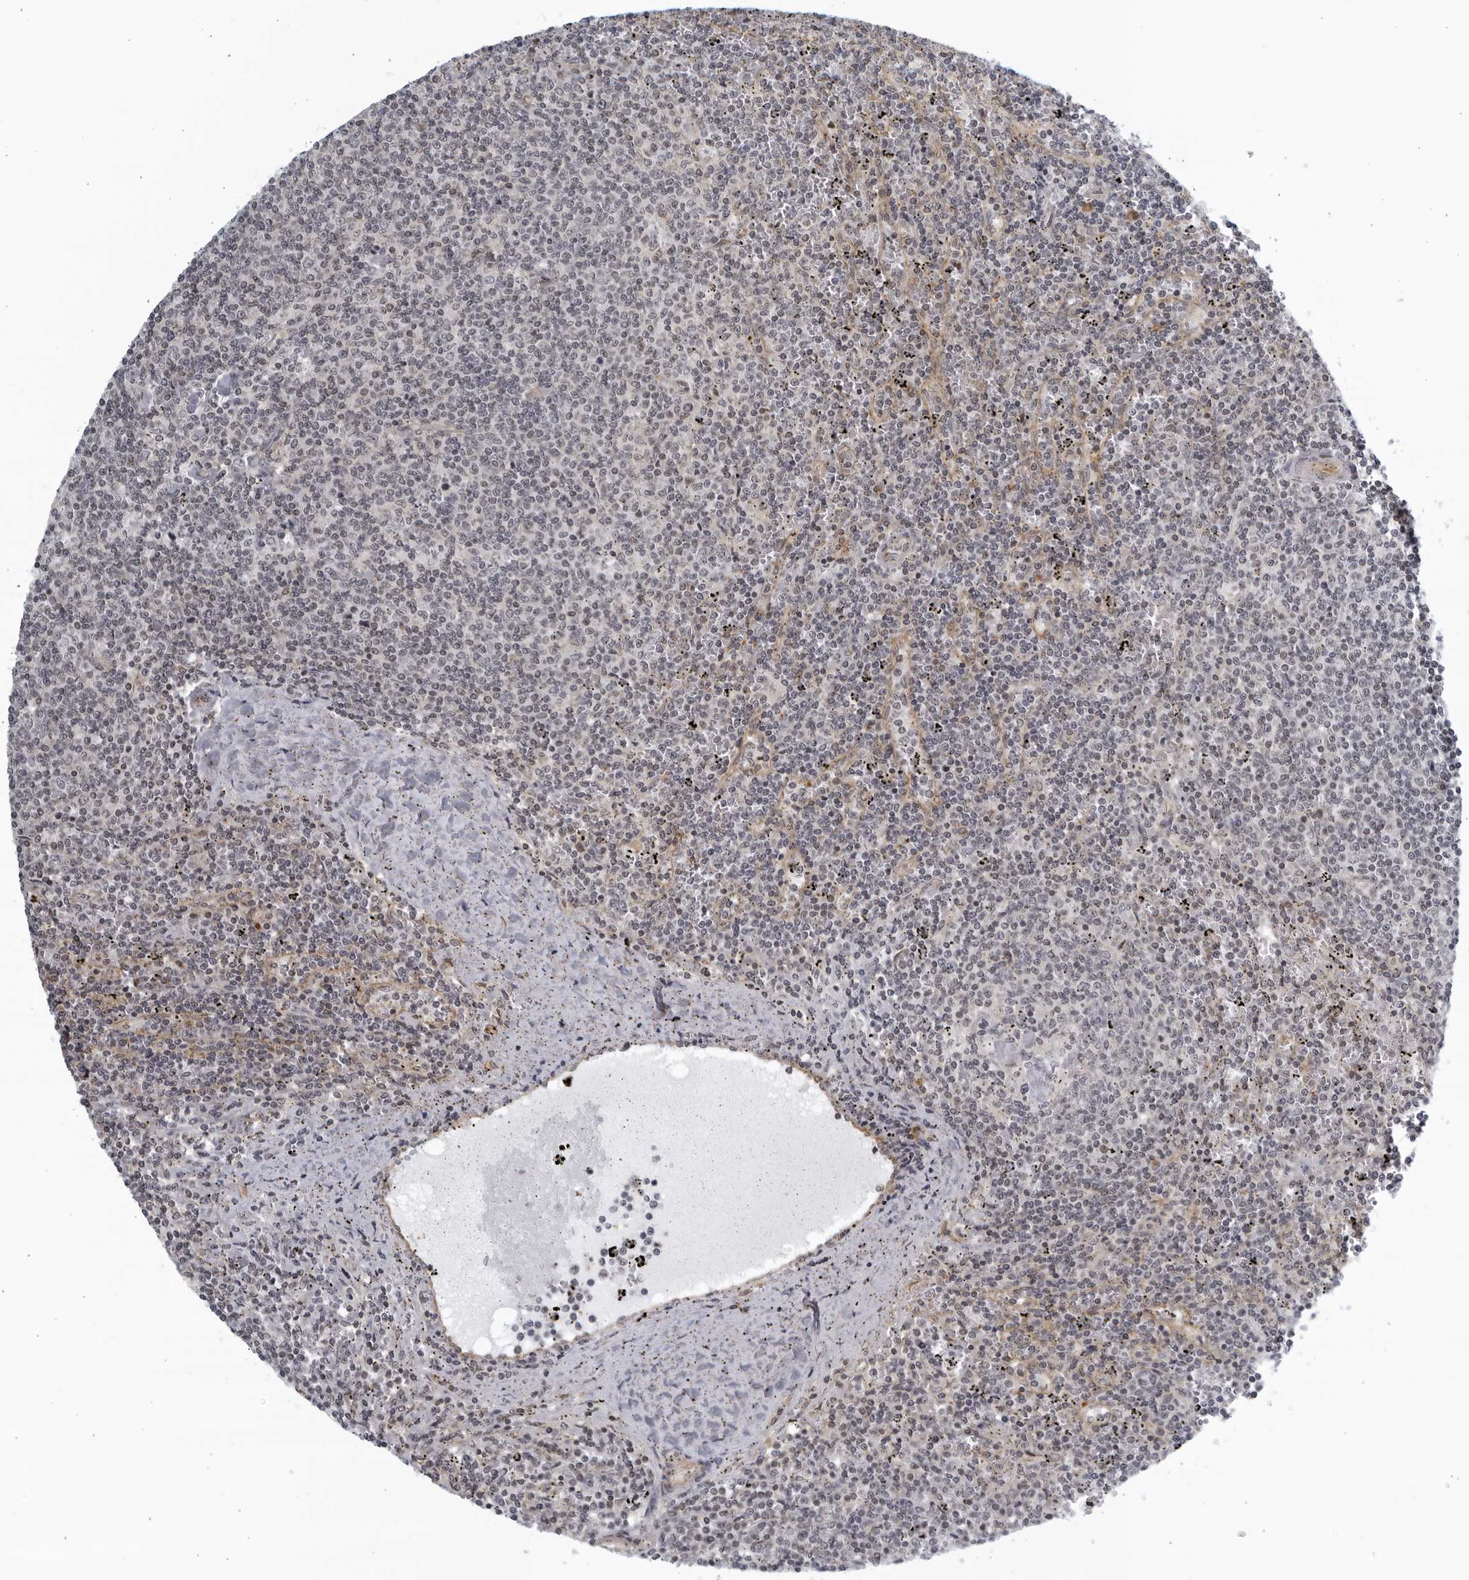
{"staining": {"intensity": "negative", "quantity": "none", "location": "none"}, "tissue": "lymphoma", "cell_type": "Tumor cells", "image_type": "cancer", "snomed": [{"axis": "morphology", "description": "Malignant lymphoma, non-Hodgkin's type, Low grade"}, {"axis": "topography", "description": "Spleen"}], "caption": "This is a histopathology image of IHC staining of malignant lymphoma, non-Hodgkin's type (low-grade), which shows no positivity in tumor cells.", "gene": "SERTAD4", "patient": {"sex": "female", "age": 50}}